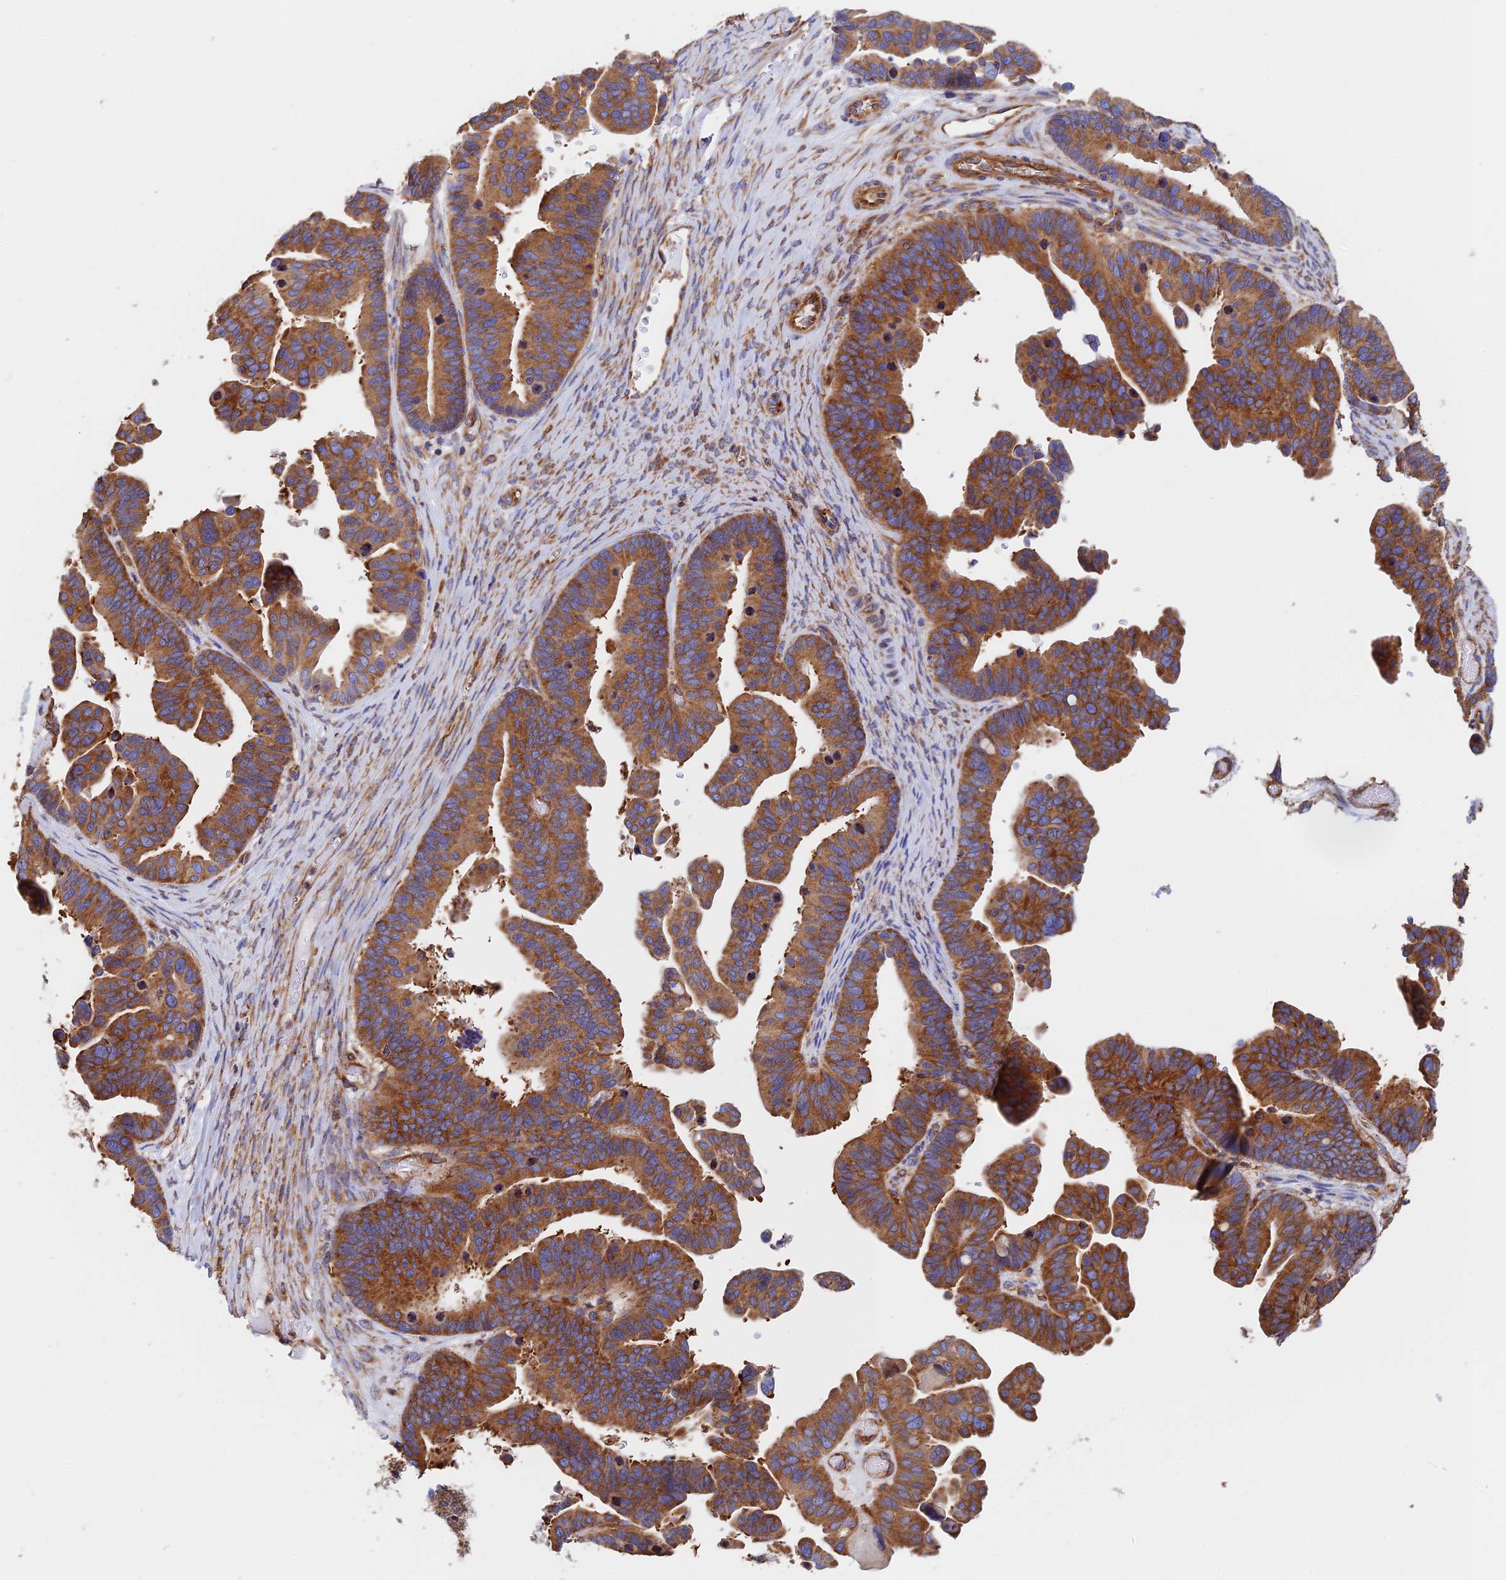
{"staining": {"intensity": "strong", "quantity": ">75%", "location": "cytoplasmic/membranous"}, "tissue": "ovarian cancer", "cell_type": "Tumor cells", "image_type": "cancer", "snomed": [{"axis": "morphology", "description": "Cystadenocarcinoma, serous, NOS"}, {"axis": "topography", "description": "Ovary"}], "caption": "Immunohistochemistry histopathology image of neoplastic tissue: serous cystadenocarcinoma (ovarian) stained using IHC exhibits high levels of strong protein expression localized specifically in the cytoplasmic/membranous of tumor cells, appearing as a cytoplasmic/membranous brown color.", "gene": "DCTN2", "patient": {"sex": "female", "age": 56}}